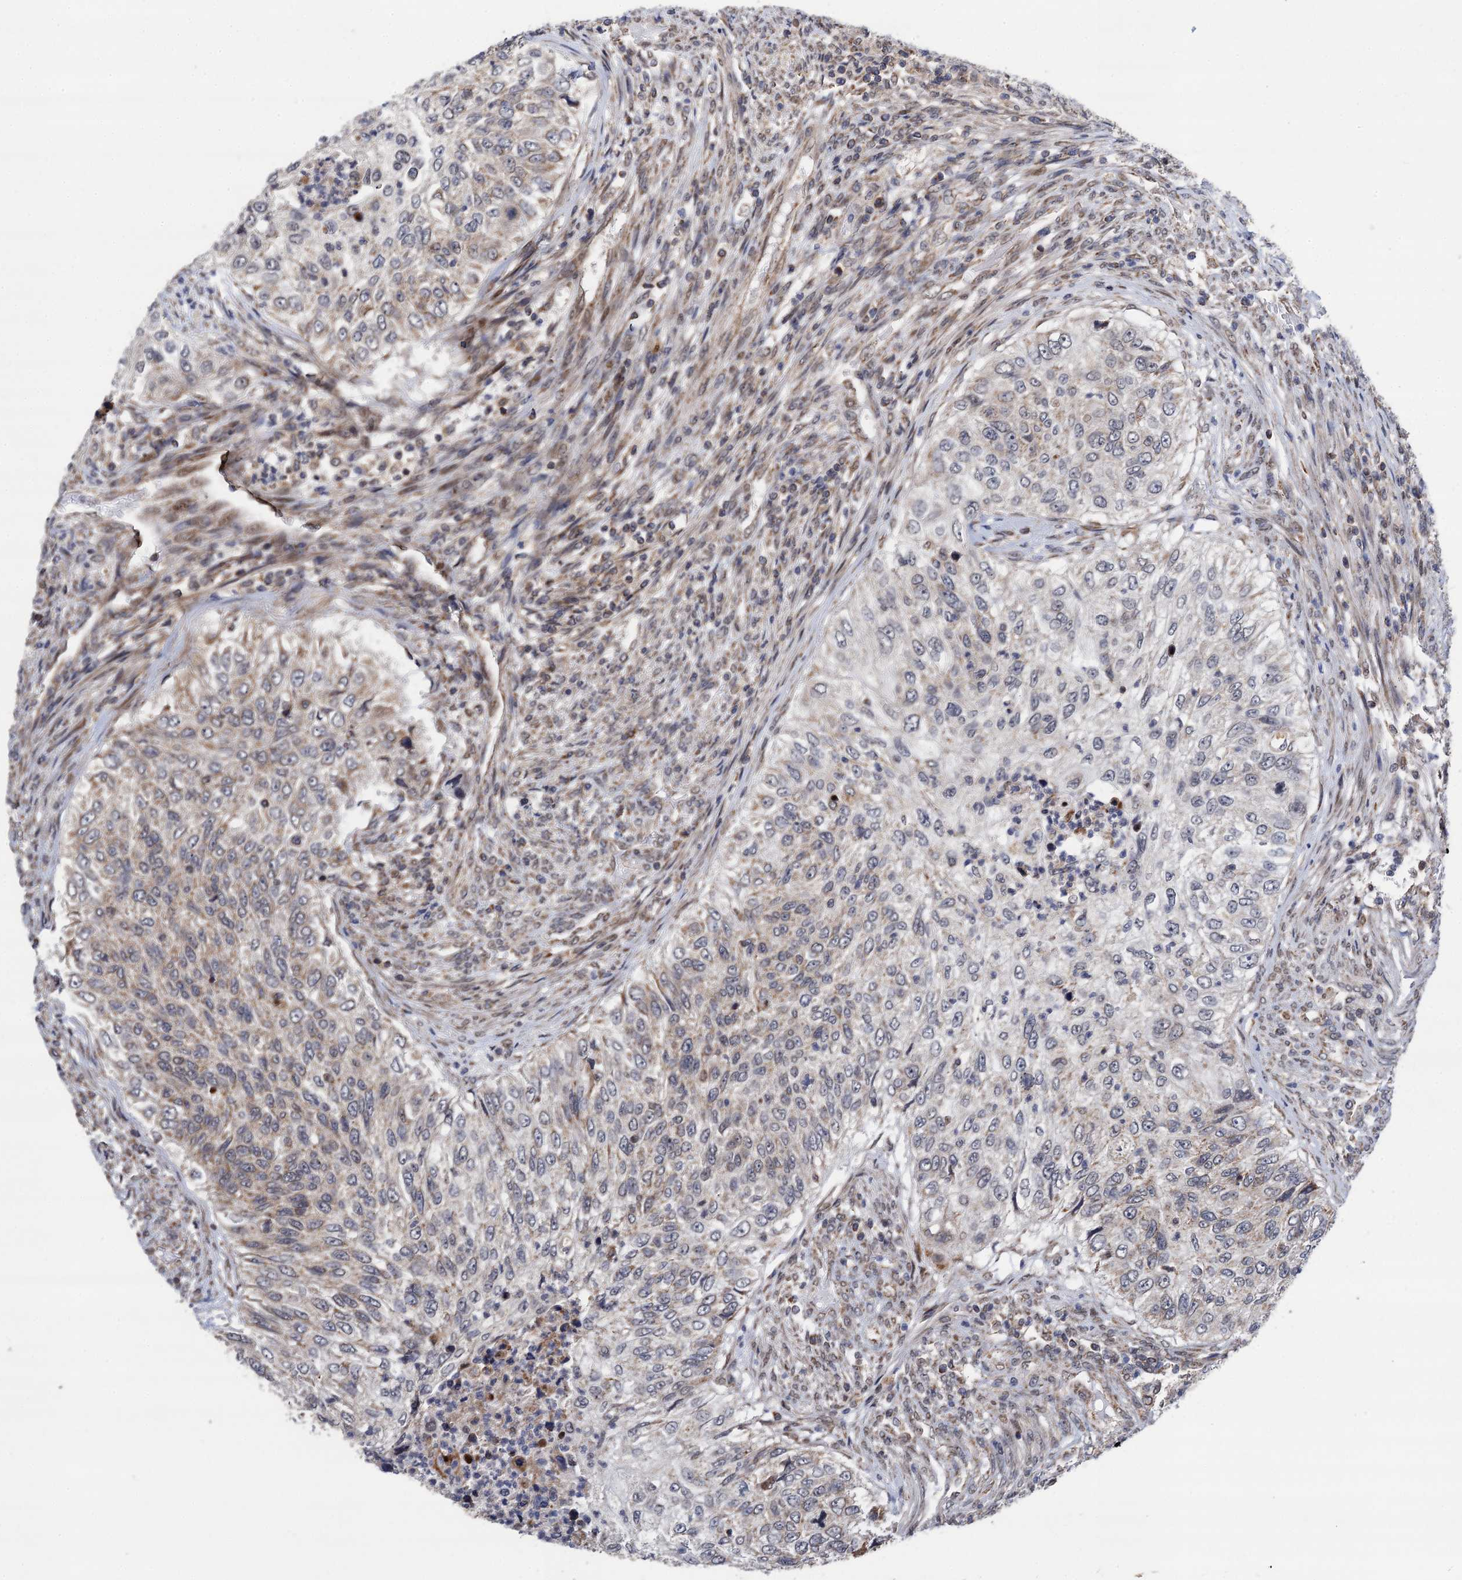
{"staining": {"intensity": "weak", "quantity": "25%-75%", "location": "cytoplasmic/membranous"}, "tissue": "urothelial cancer", "cell_type": "Tumor cells", "image_type": "cancer", "snomed": [{"axis": "morphology", "description": "Urothelial carcinoma, High grade"}, {"axis": "topography", "description": "Urinary bladder"}], "caption": "High-grade urothelial carcinoma was stained to show a protein in brown. There is low levels of weak cytoplasmic/membranous expression in about 25%-75% of tumor cells.", "gene": "CMPK2", "patient": {"sex": "female", "age": 60}}